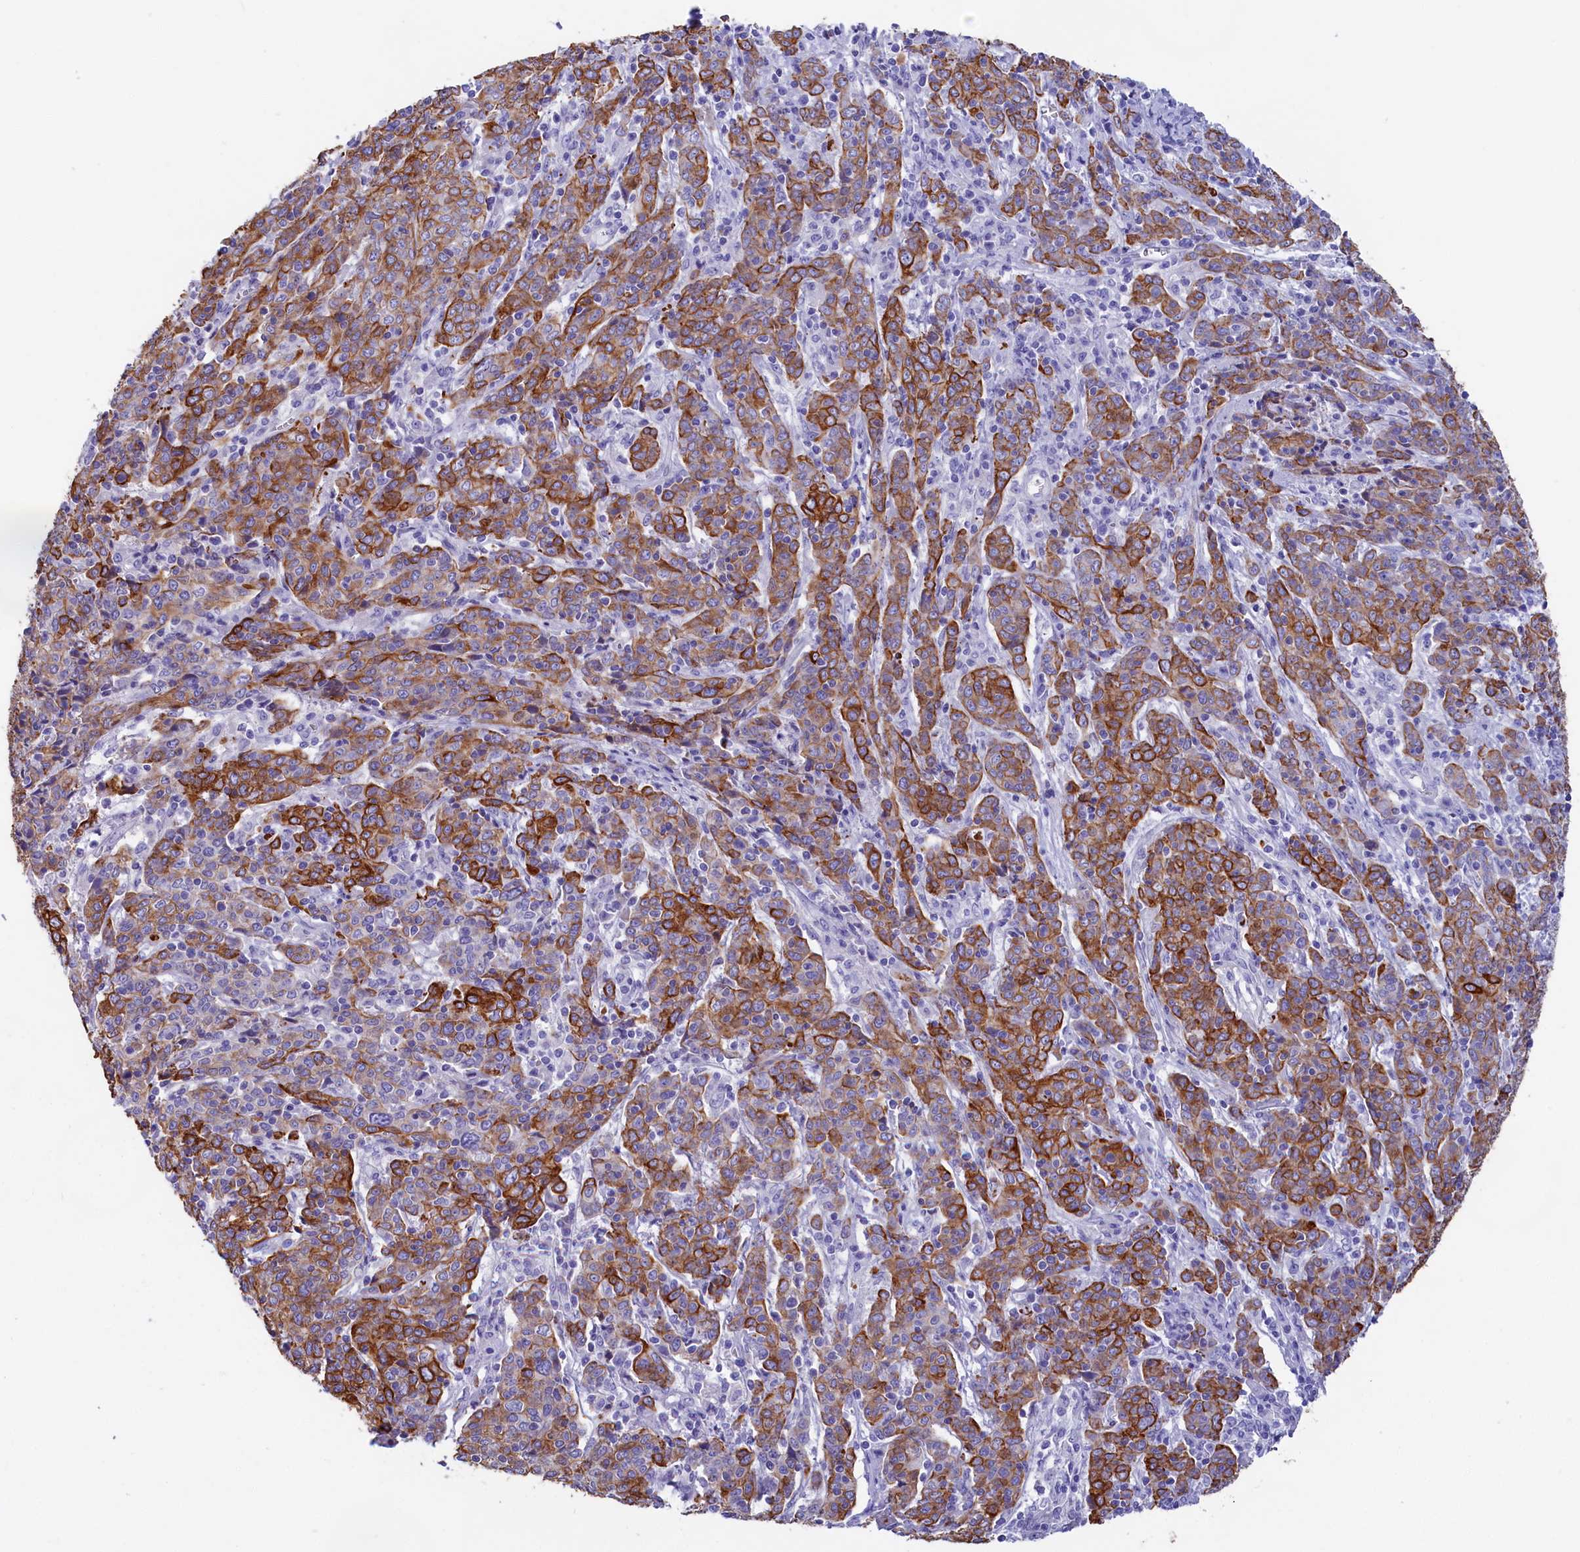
{"staining": {"intensity": "strong", "quantity": "25%-75%", "location": "cytoplasmic/membranous"}, "tissue": "cervical cancer", "cell_type": "Tumor cells", "image_type": "cancer", "snomed": [{"axis": "morphology", "description": "Squamous cell carcinoma, NOS"}, {"axis": "topography", "description": "Cervix"}], "caption": "Cervical cancer (squamous cell carcinoma) stained with a protein marker reveals strong staining in tumor cells.", "gene": "SULT2A1", "patient": {"sex": "female", "age": 67}}